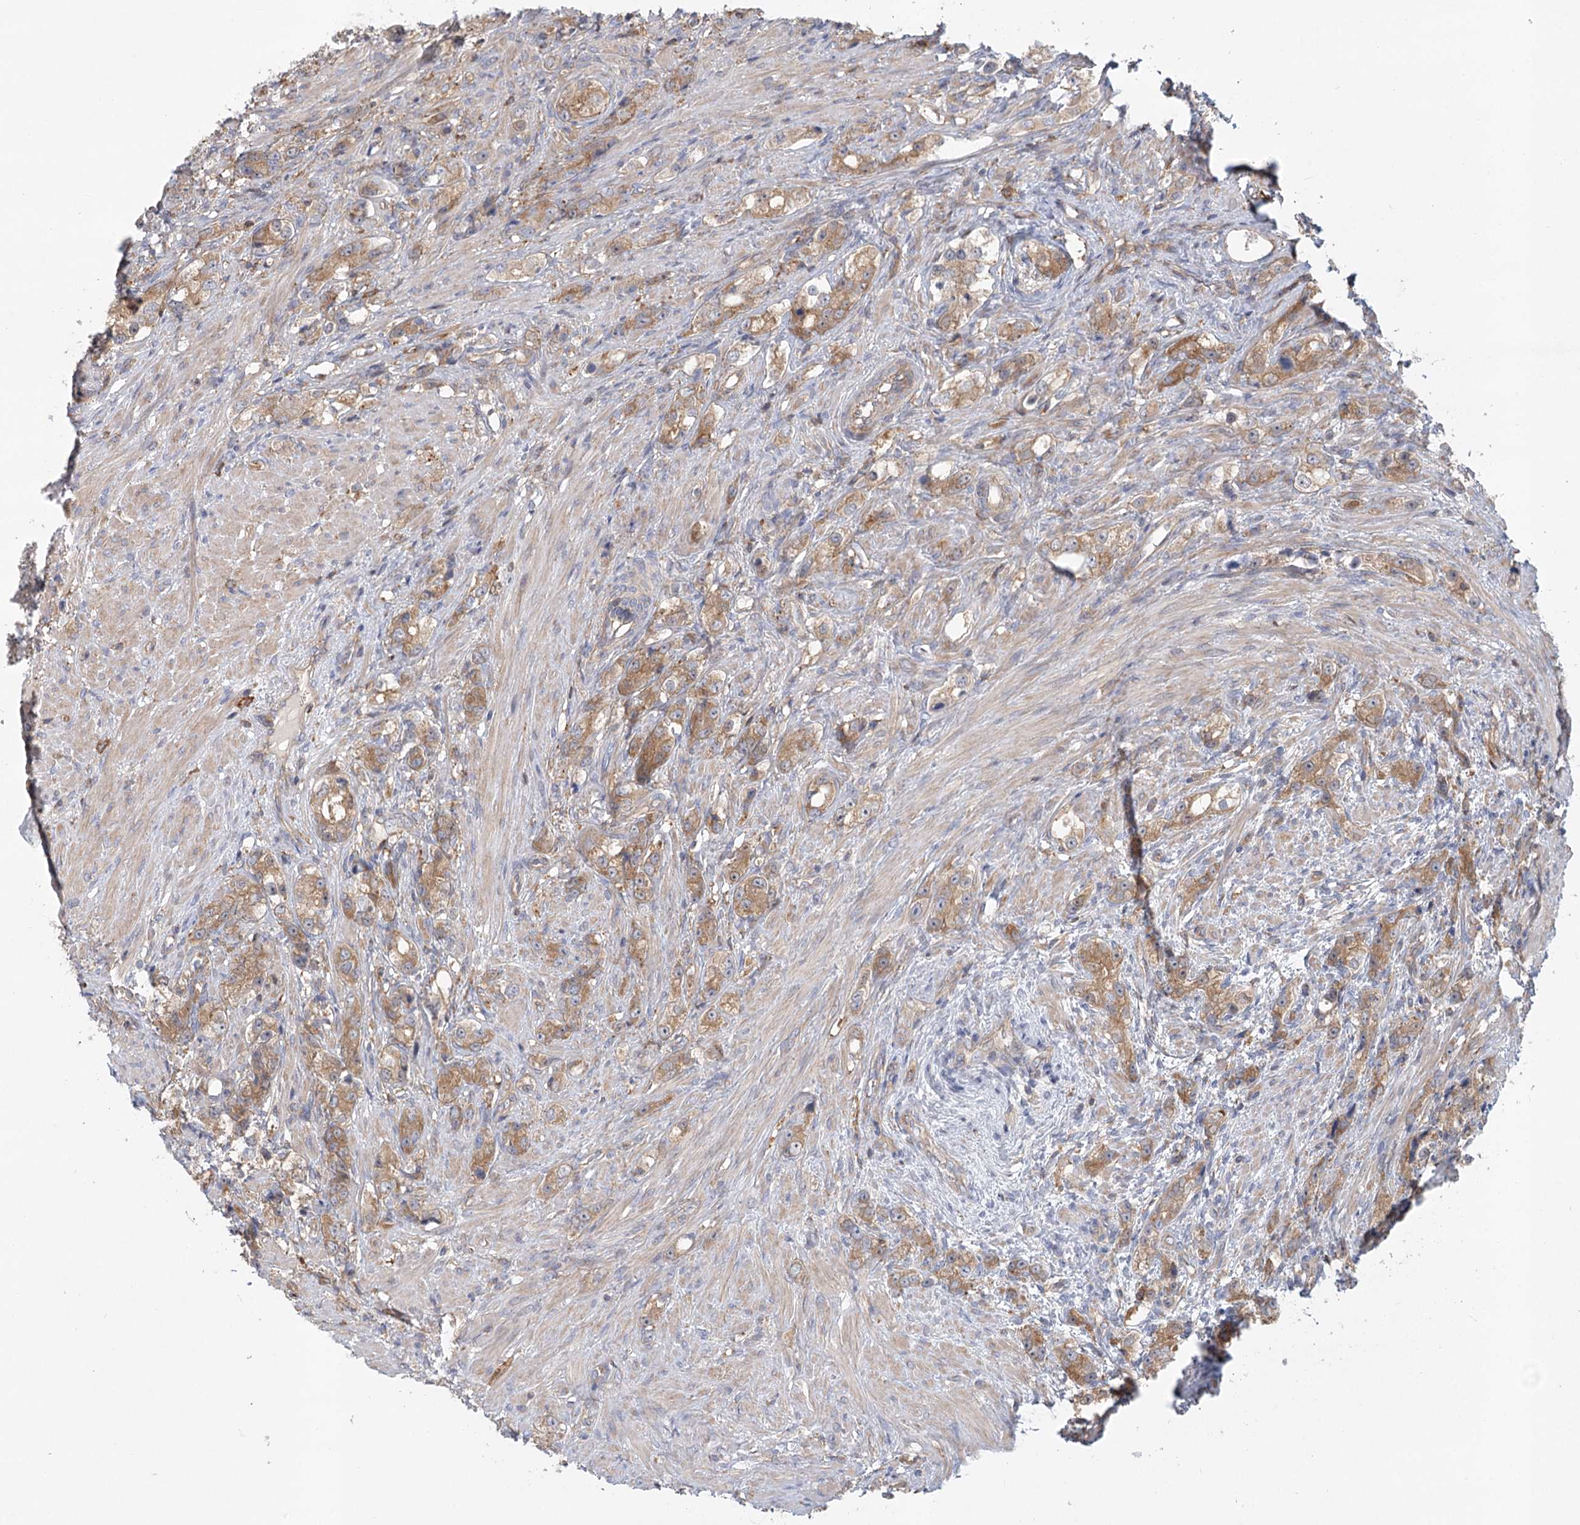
{"staining": {"intensity": "moderate", "quantity": ">75%", "location": "cytoplasmic/membranous"}, "tissue": "prostate cancer", "cell_type": "Tumor cells", "image_type": "cancer", "snomed": [{"axis": "morphology", "description": "Adenocarcinoma, High grade"}, {"axis": "topography", "description": "Prostate"}], "caption": "Immunohistochemistry (DAB (3,3'-diaminobenzidine)) staining of high-grade adenocarcinoma (prostate) reveals moderate cytoplasmic/membranous protein positivity in approximately >75% of tumor cells.", "gene": "UMPS", "patient": {"sex": "male", "age": 63}}